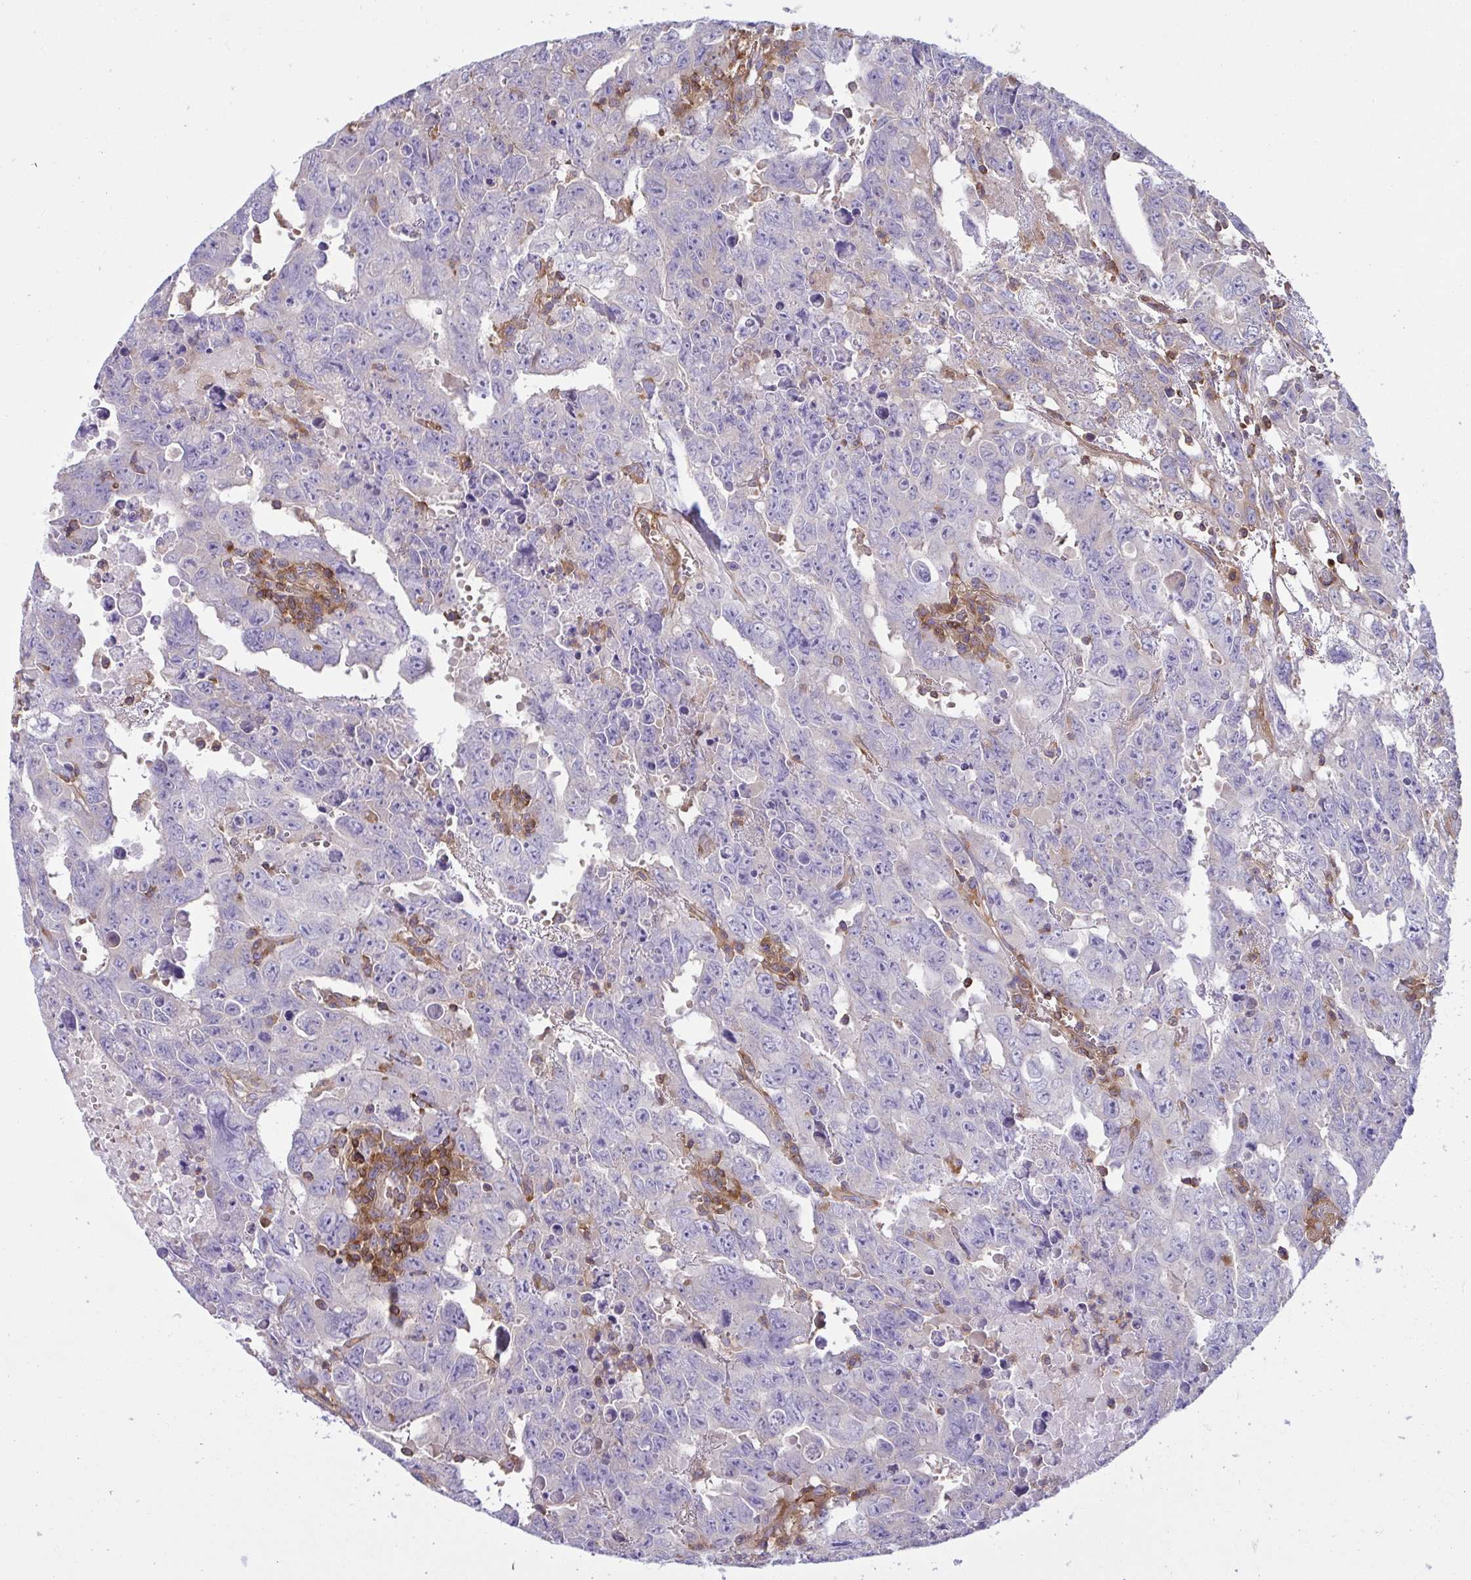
{"staining": {"intensity": "negative", "quantity": "none", "location": "none"}, "tissue": "testis cancer", "cell_type": "Tumor cells", "image_type": "cancer", "snomed": [{"axis": "morphology", "description": "Carcinoma, Embryonal, NOS"}, {"axis": "topography", "description": "Testis"}], "caption": "This is an immunohistochemistry (IHC) image of human testis cancer (embryonal carcinoma). There is no positivity in tumor cells.", "gene": "TSC22D3", "patient": {"sex": "male", "age": 24}}